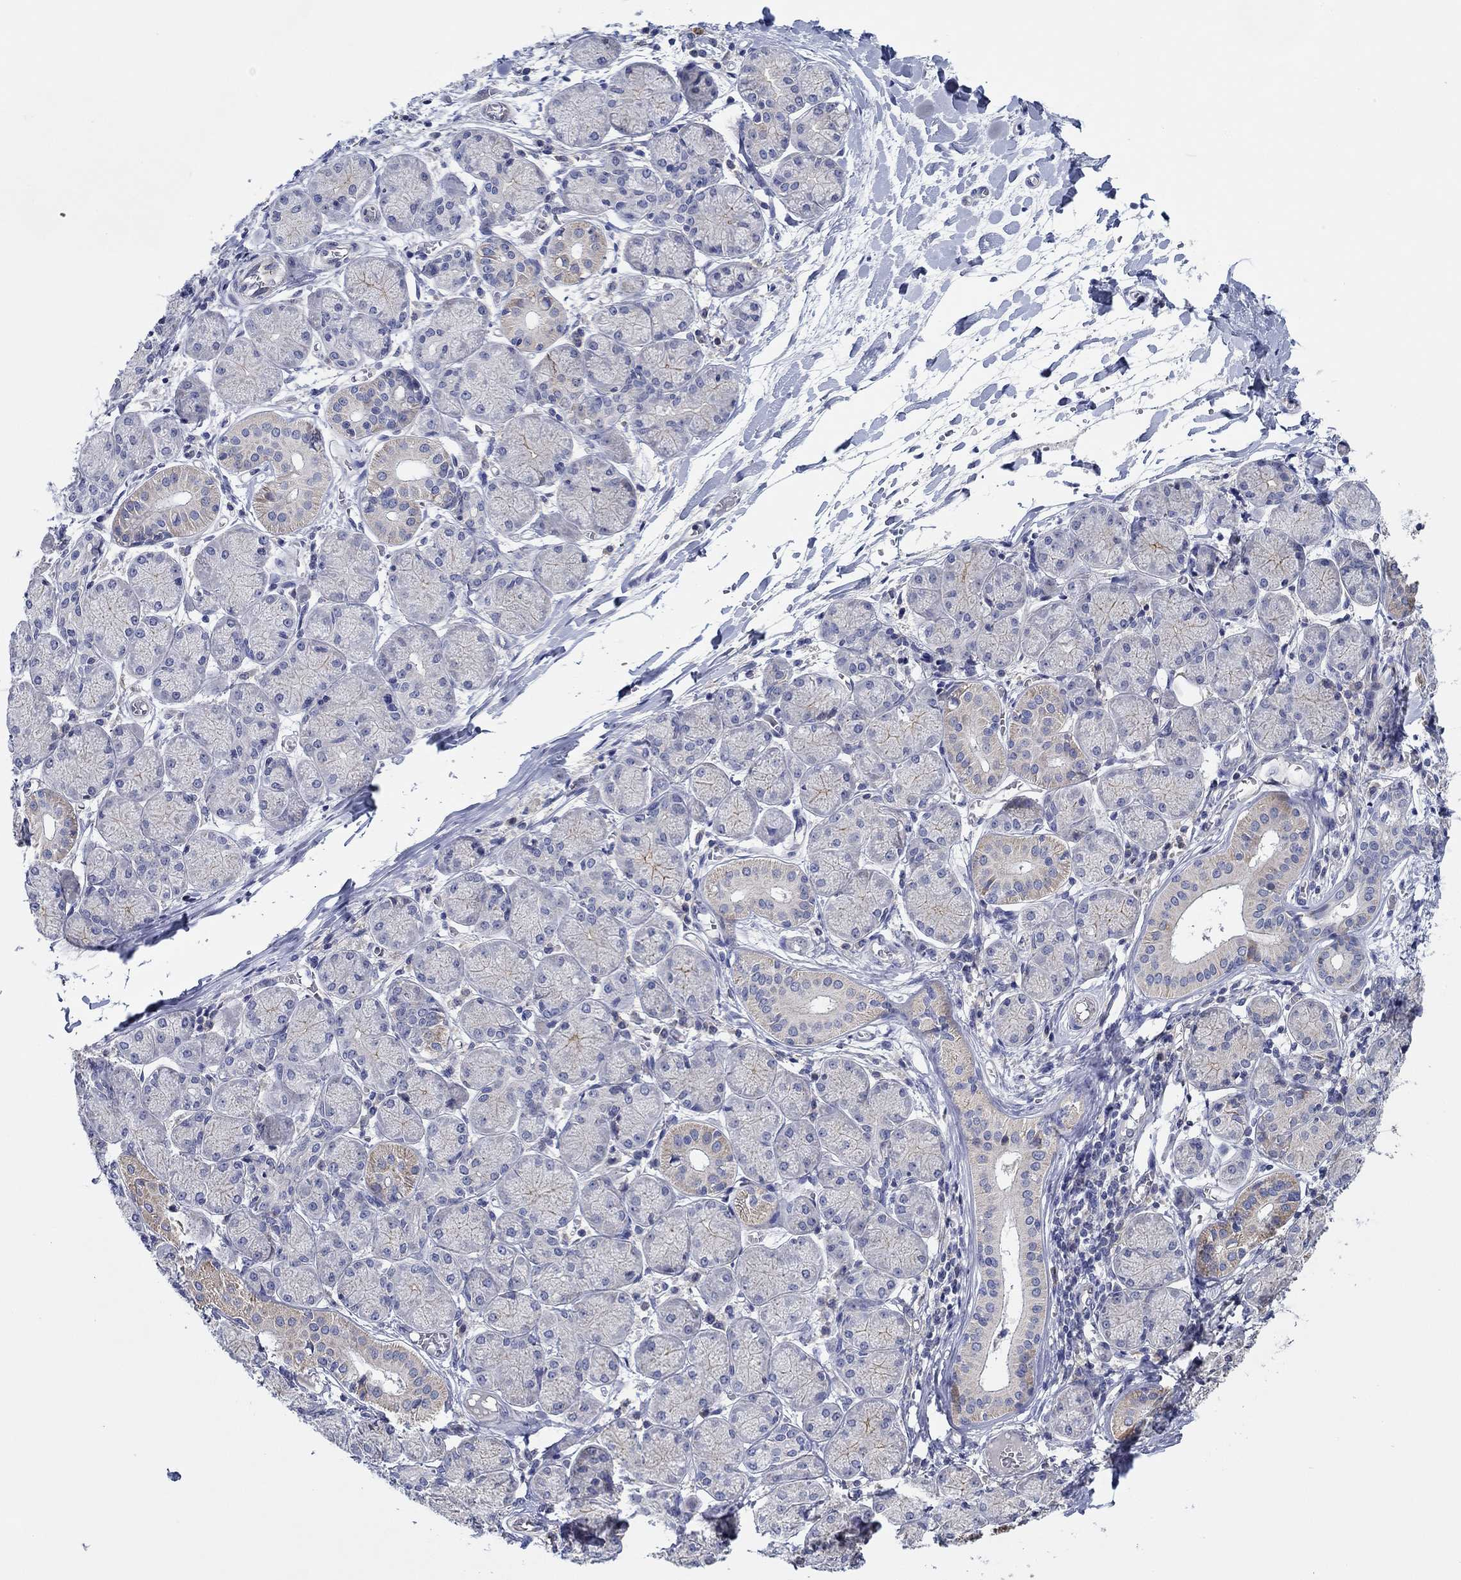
{"staining": {"intensity": "moderate", "quantity": "<25%", "location": "cytoplasmic/membranous"}, "tissue": "salivary gland", "cell_type": "Glandular cells", "image_type": "normal", "snomed": [{"axis": "morphology", "description": "Normal tissue, NOS"}, {"axis": "topography", "description": "Salivary gland"}, {"axis": "topography", "description": "Peripheral nerve tissue"}], "caption": "A low amount of moderate cytoplasmic/membranous expression is seen in approximately <25% of glandular cells in benign salivary gland.", "gene": "CFAP61", "patient": {"sex": "female", "age": 24}}